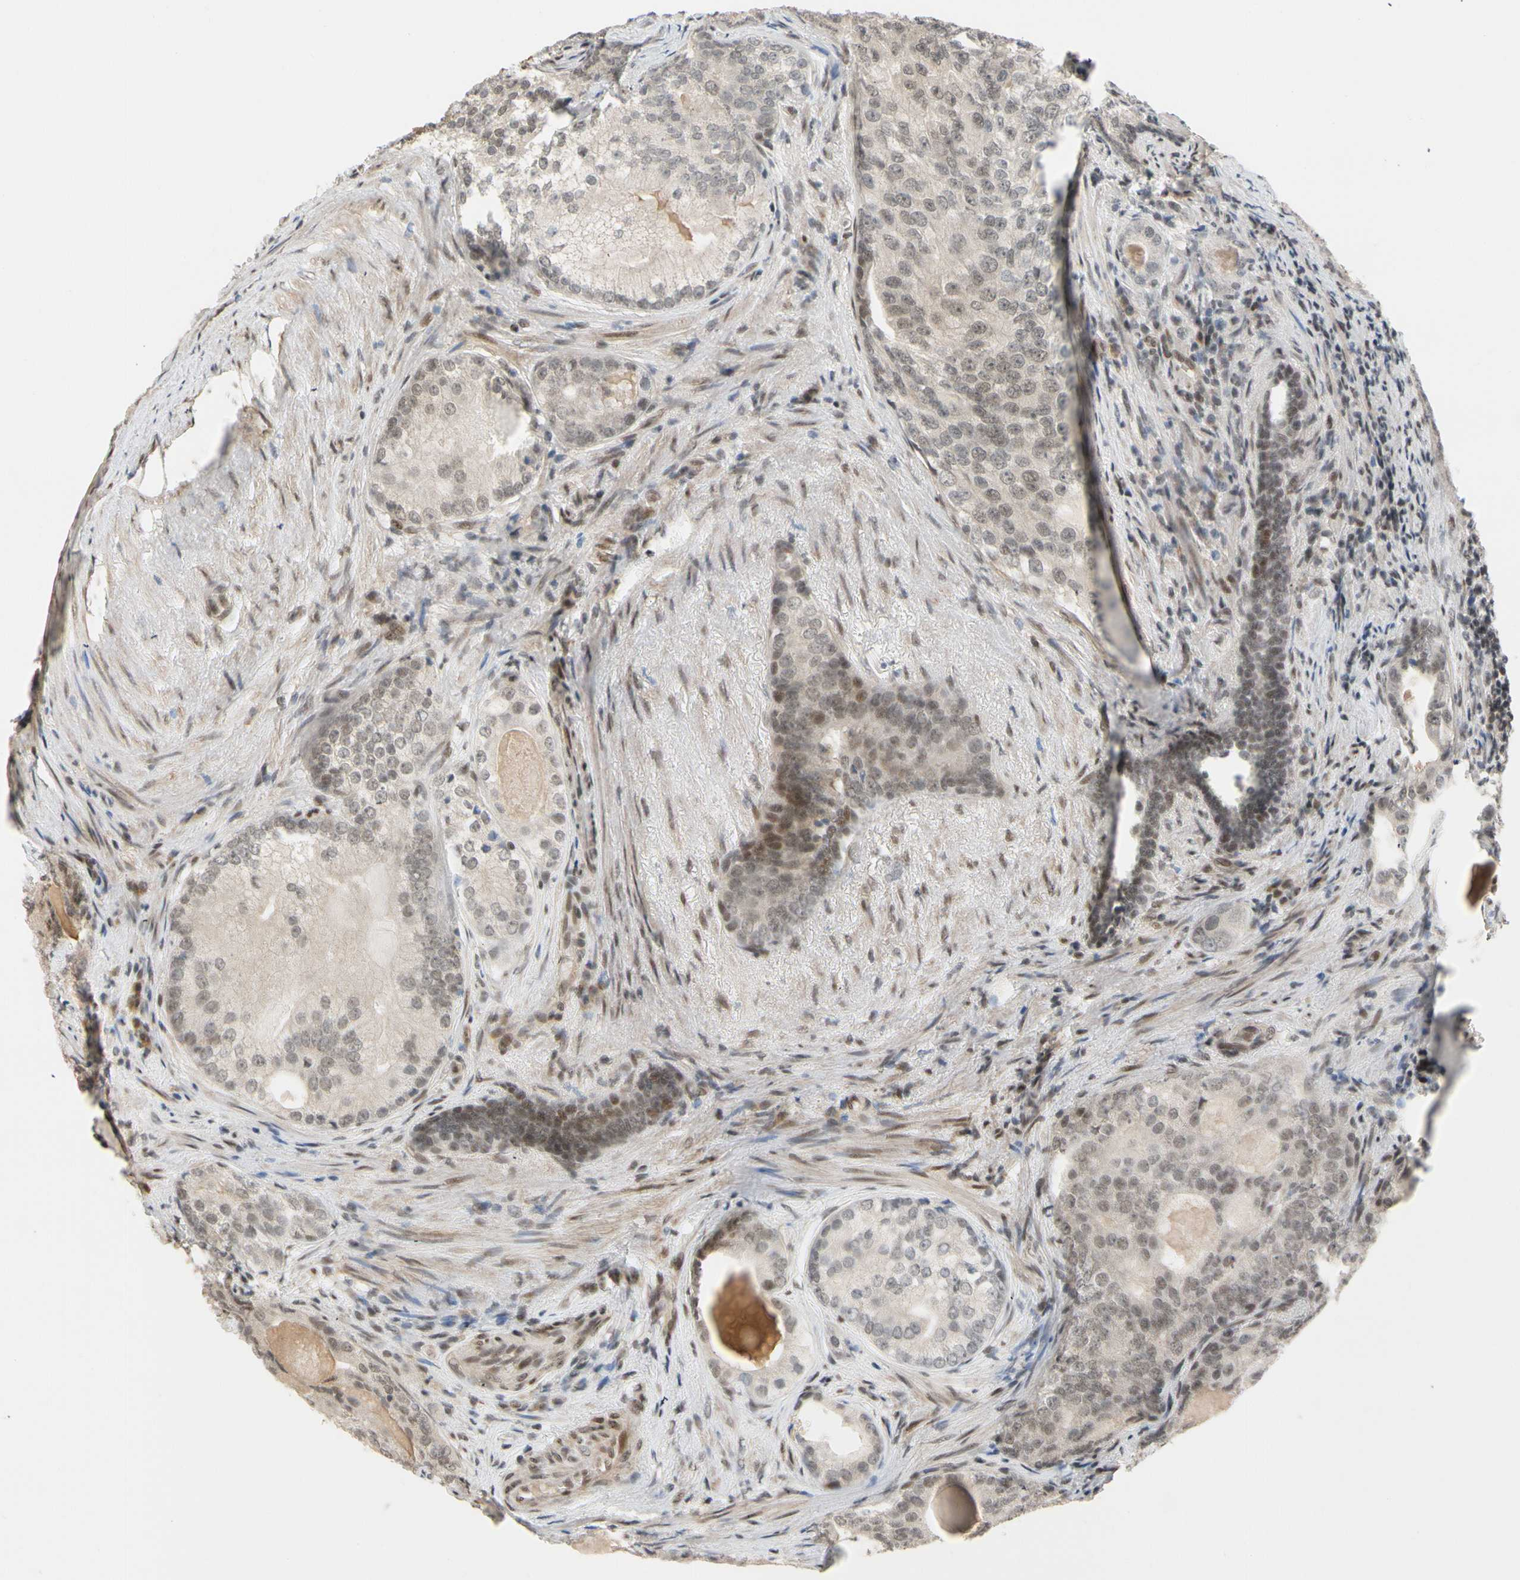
{"staining": {"intensity": "weak", "quantity": "25%-75%", "location": "nuclear"}, "tissue": "prostate cancer", "cell_type": "Tumor cells", "image_type": "cancer", "snomed": [{"axis": "morphology", "description": "Adenocarcinoma, High grade"}, {"axis": "topography", "description": "Prostate"}], "caption": "The immunohistochemical stain shows weak nuclear staining in tumor cells of high-grade adenocarcinoma (prostate) tissue.", "gene": "TAF4", "patient": {"sex": "male", "age": 66}}